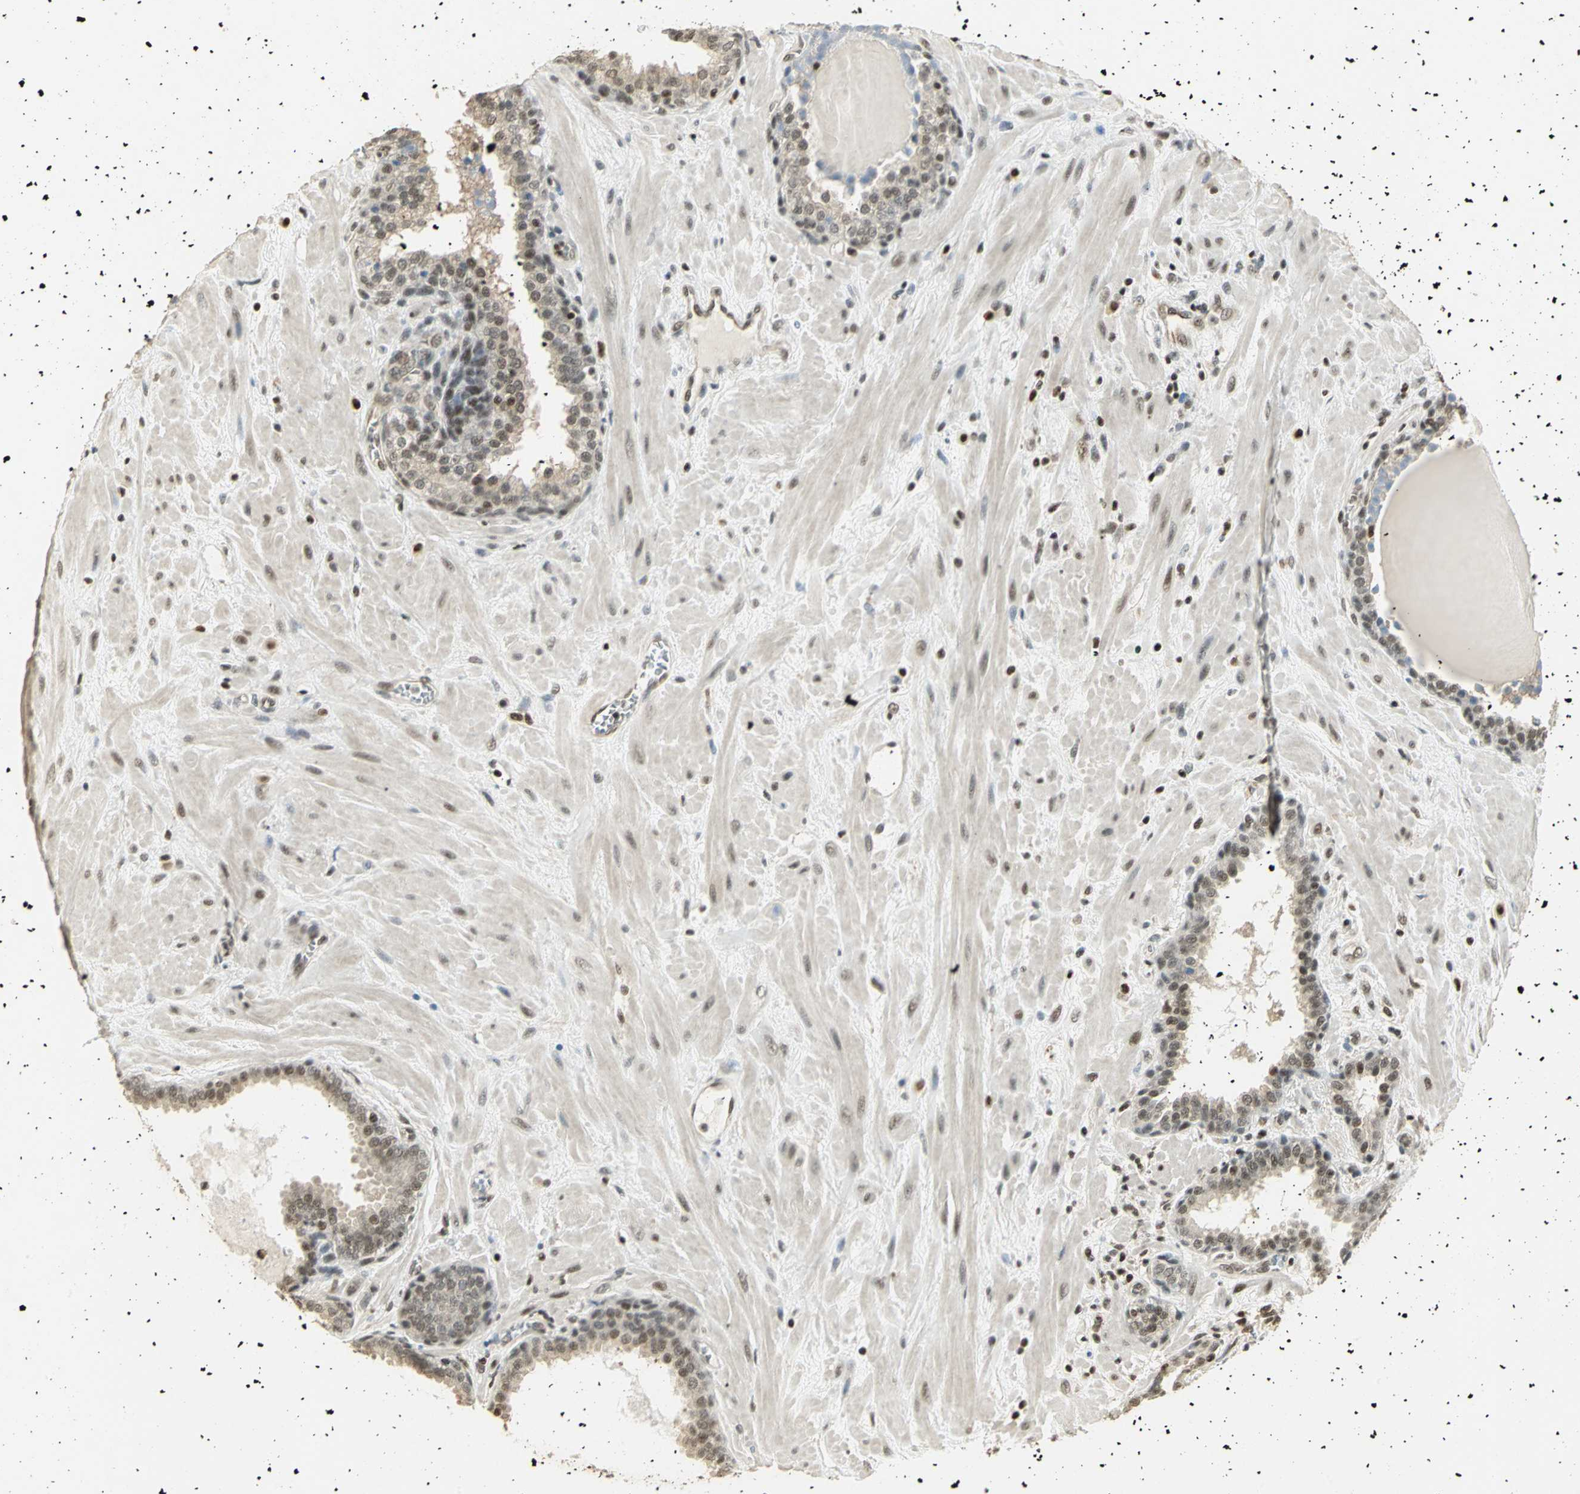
{"staining": {"intensity": "moderate", "quantity": ">75%", "location": "cytoplasmic/membranous,nuclear"}, "tissue": "prostate", "cell_type": "Glandular cells", "image_type": "normal", "snomed": [{"axis": "morphology", "description": "Normal tissue, NOS"}, {"axis": "topography", "description": "Prostate"}], "caption": "Moderate cytoplasmic/membranous,nuclear positivity for a protein is appreciated in about >75% of glandular cells of normal prostate using IHC.", "gene": "ELF1", "patient": {"sex": "male", "age": 51}}